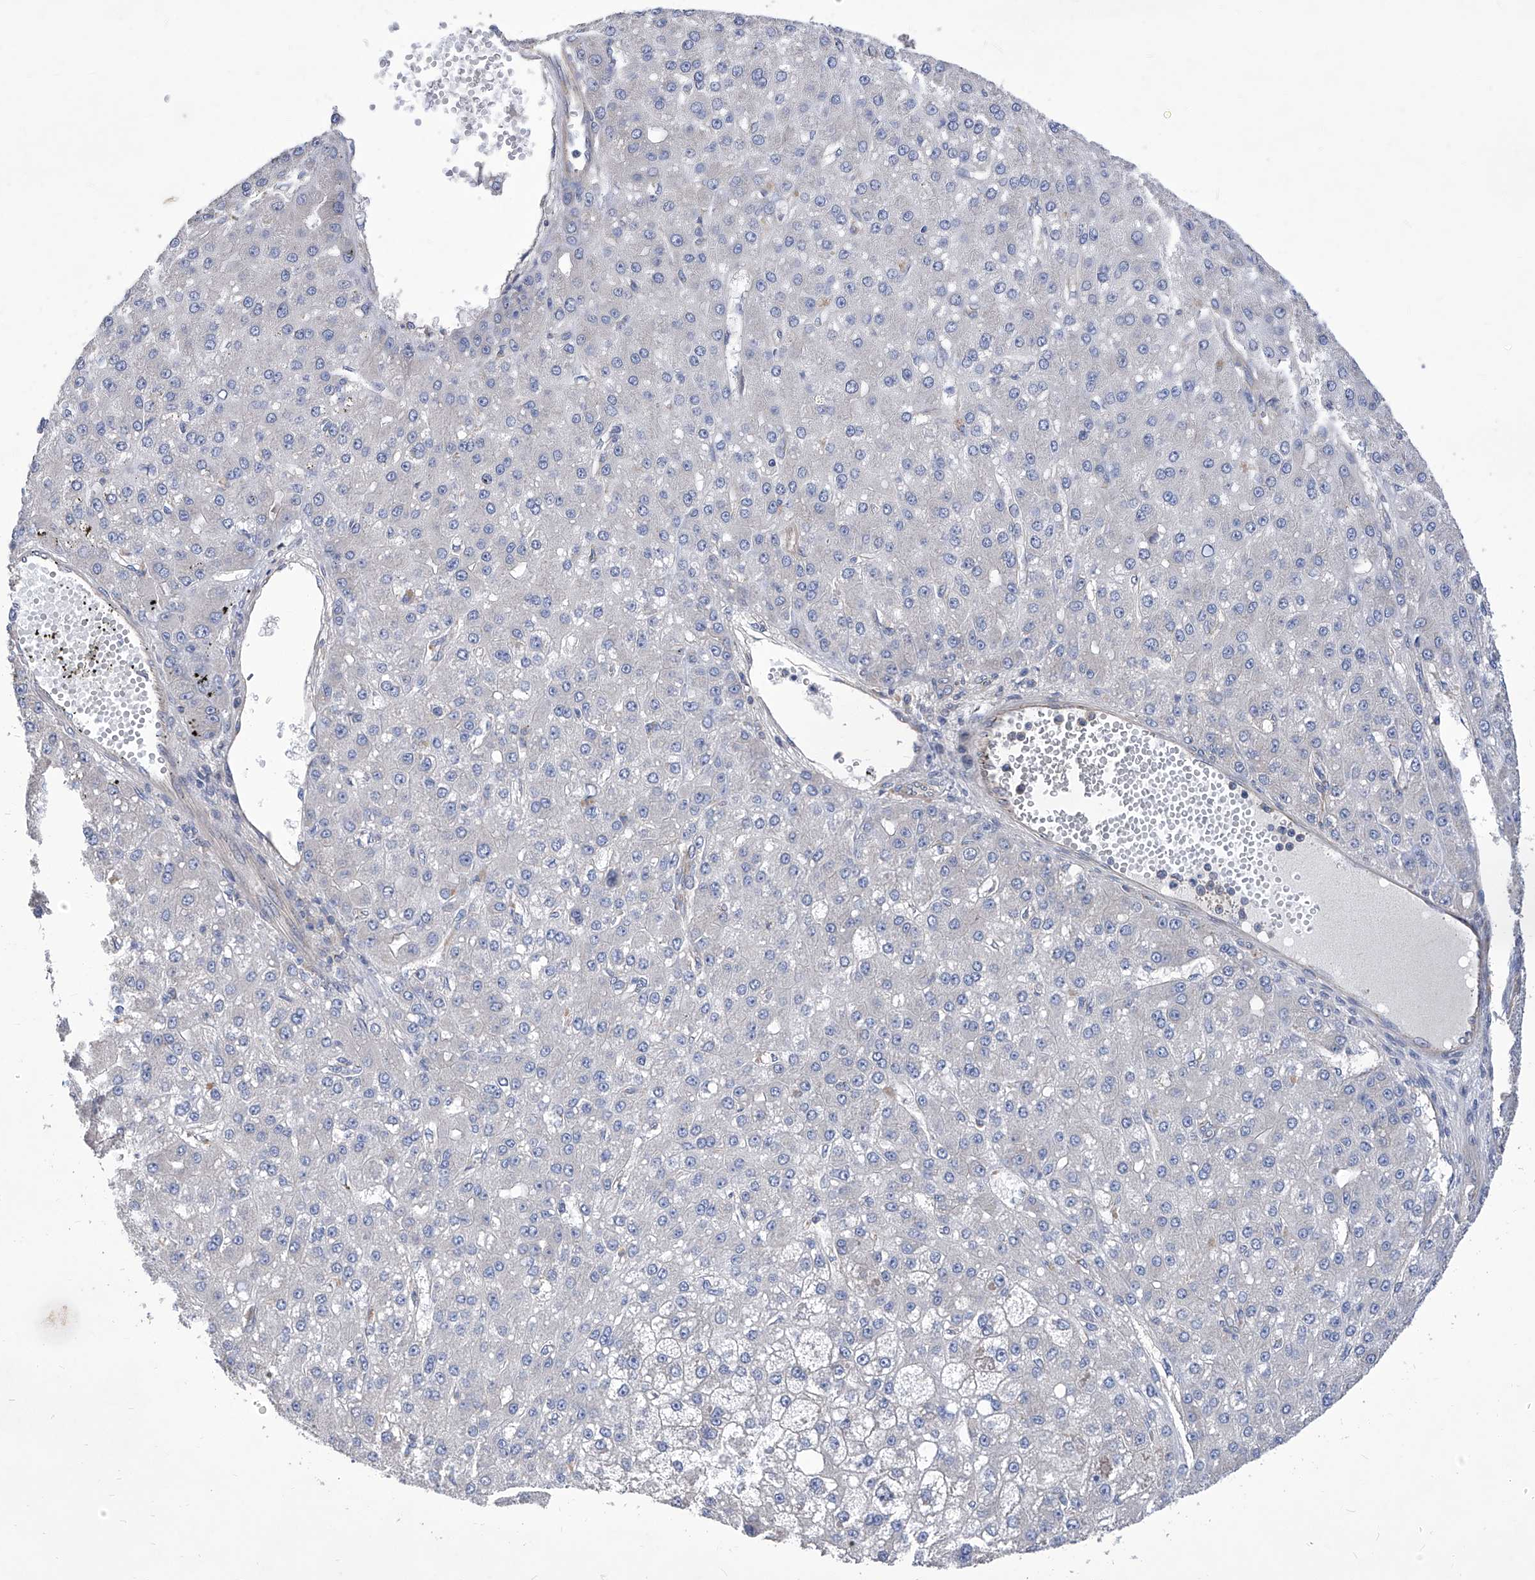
{"staining": {"intensity": "negative", "quantity": "none", "location": "none"}, "tissue": "liver cancer", "cell_type": "Tumor cells", "image_type": "cancer", "snomed": [{"axis": "morphology", "description": "Carcinoma, Hepatocellular, NOS"}, {"axis": "topography", "description": "Liver"}], "caption": "Hepatocellular carcinoma (liver) was stained to show a protein in brown. There is no significant staining in tumor cells.", "gene": "TJAP1", "patient": {"sex": "male", "age": 67}}